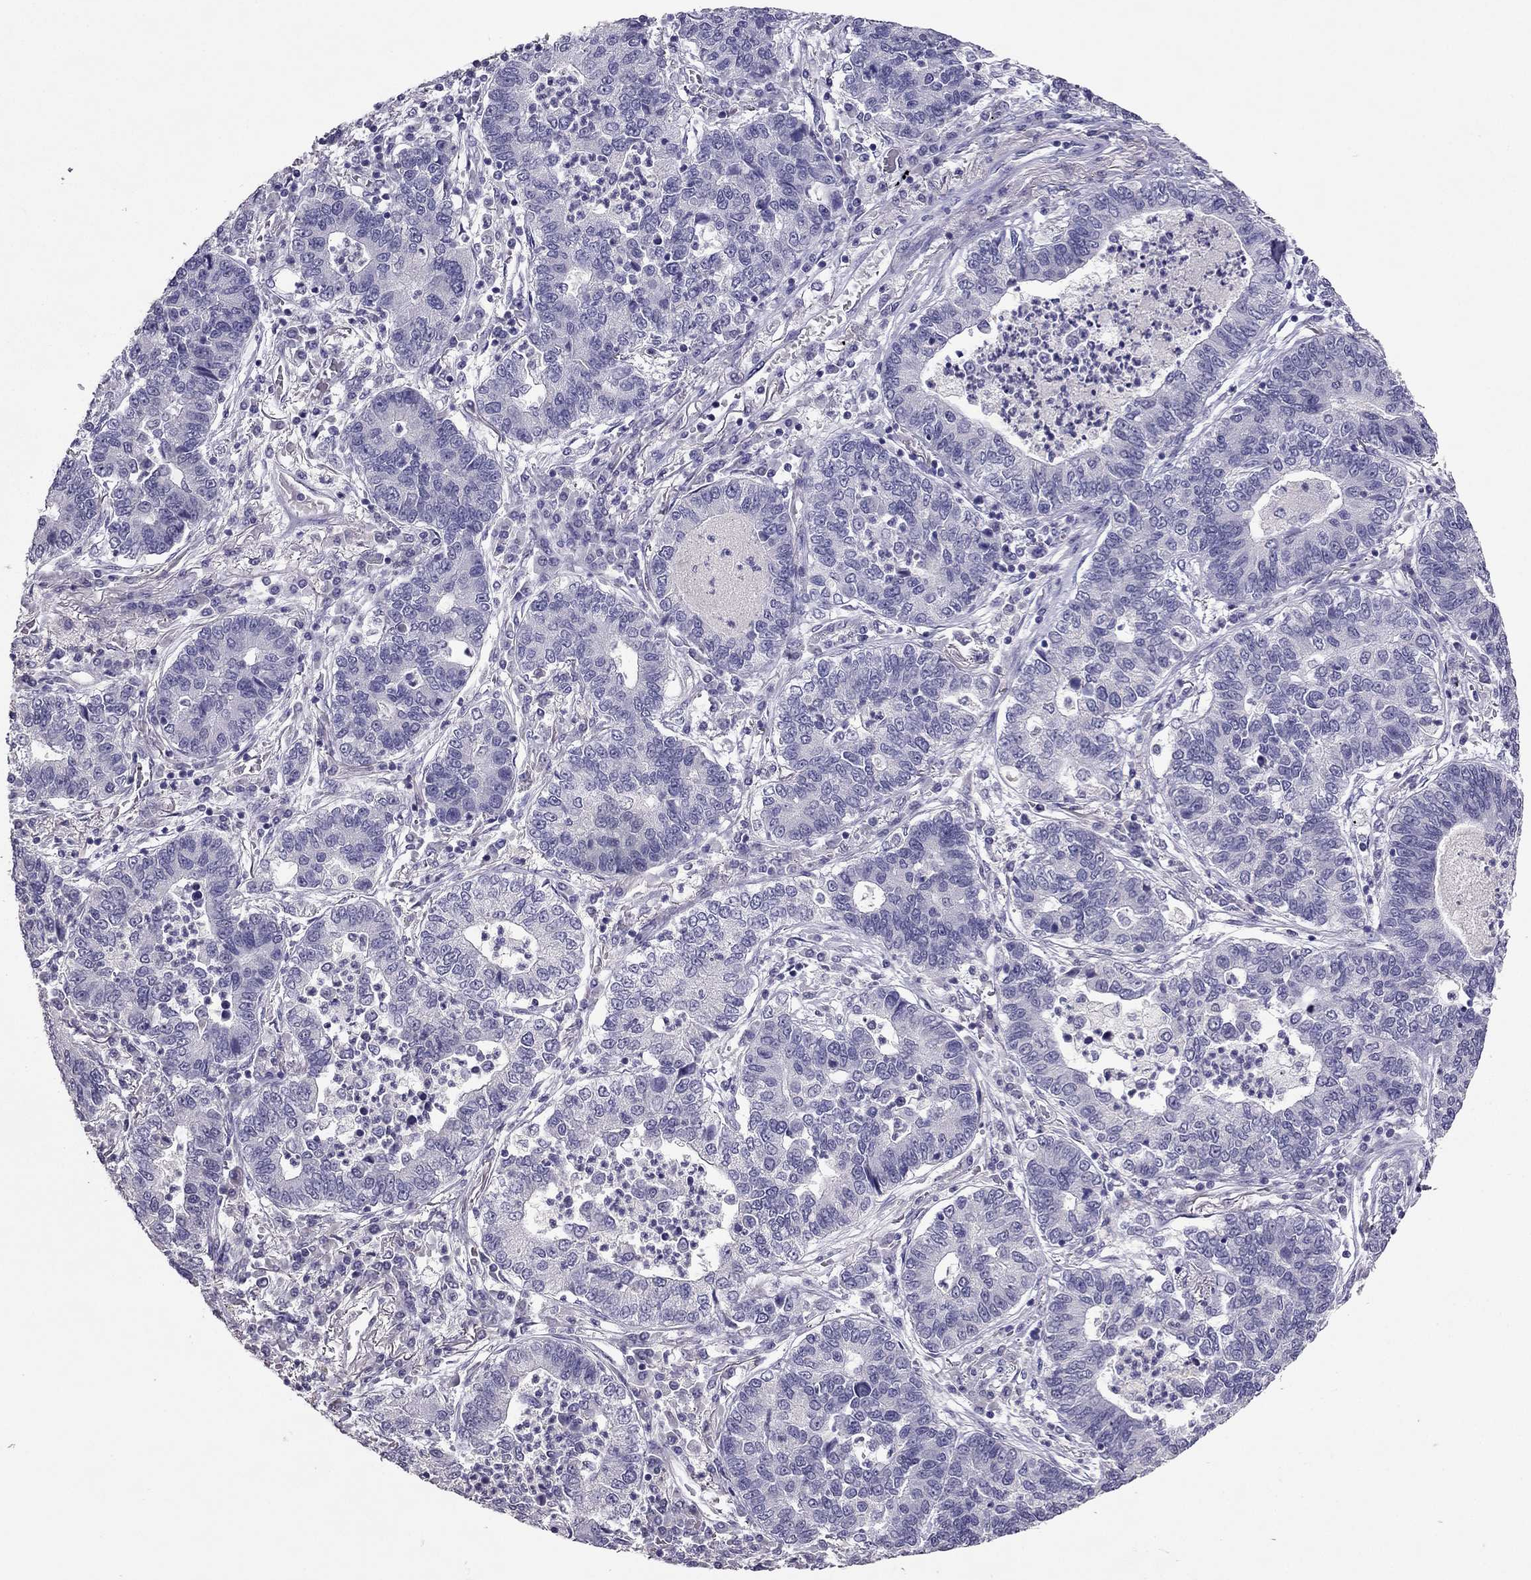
{"staining": {"intensity": "negative", "quantity": "none", "location": "none"}, "tissue": "lung cancer", "cell_type": "Tumor cells", "image_type": "cancer", "snomed": [{"axis": "morphology", "description": "Adenocarcinoma, NOS"}, {"axis": "topography", "description": "Lung"}], "caption": "Histopathology image shows no significant protein staining in tumor cells of lung adenocarcinoma.", "gene": "RHO", "patient": {"sex": "female", "age": 57}}